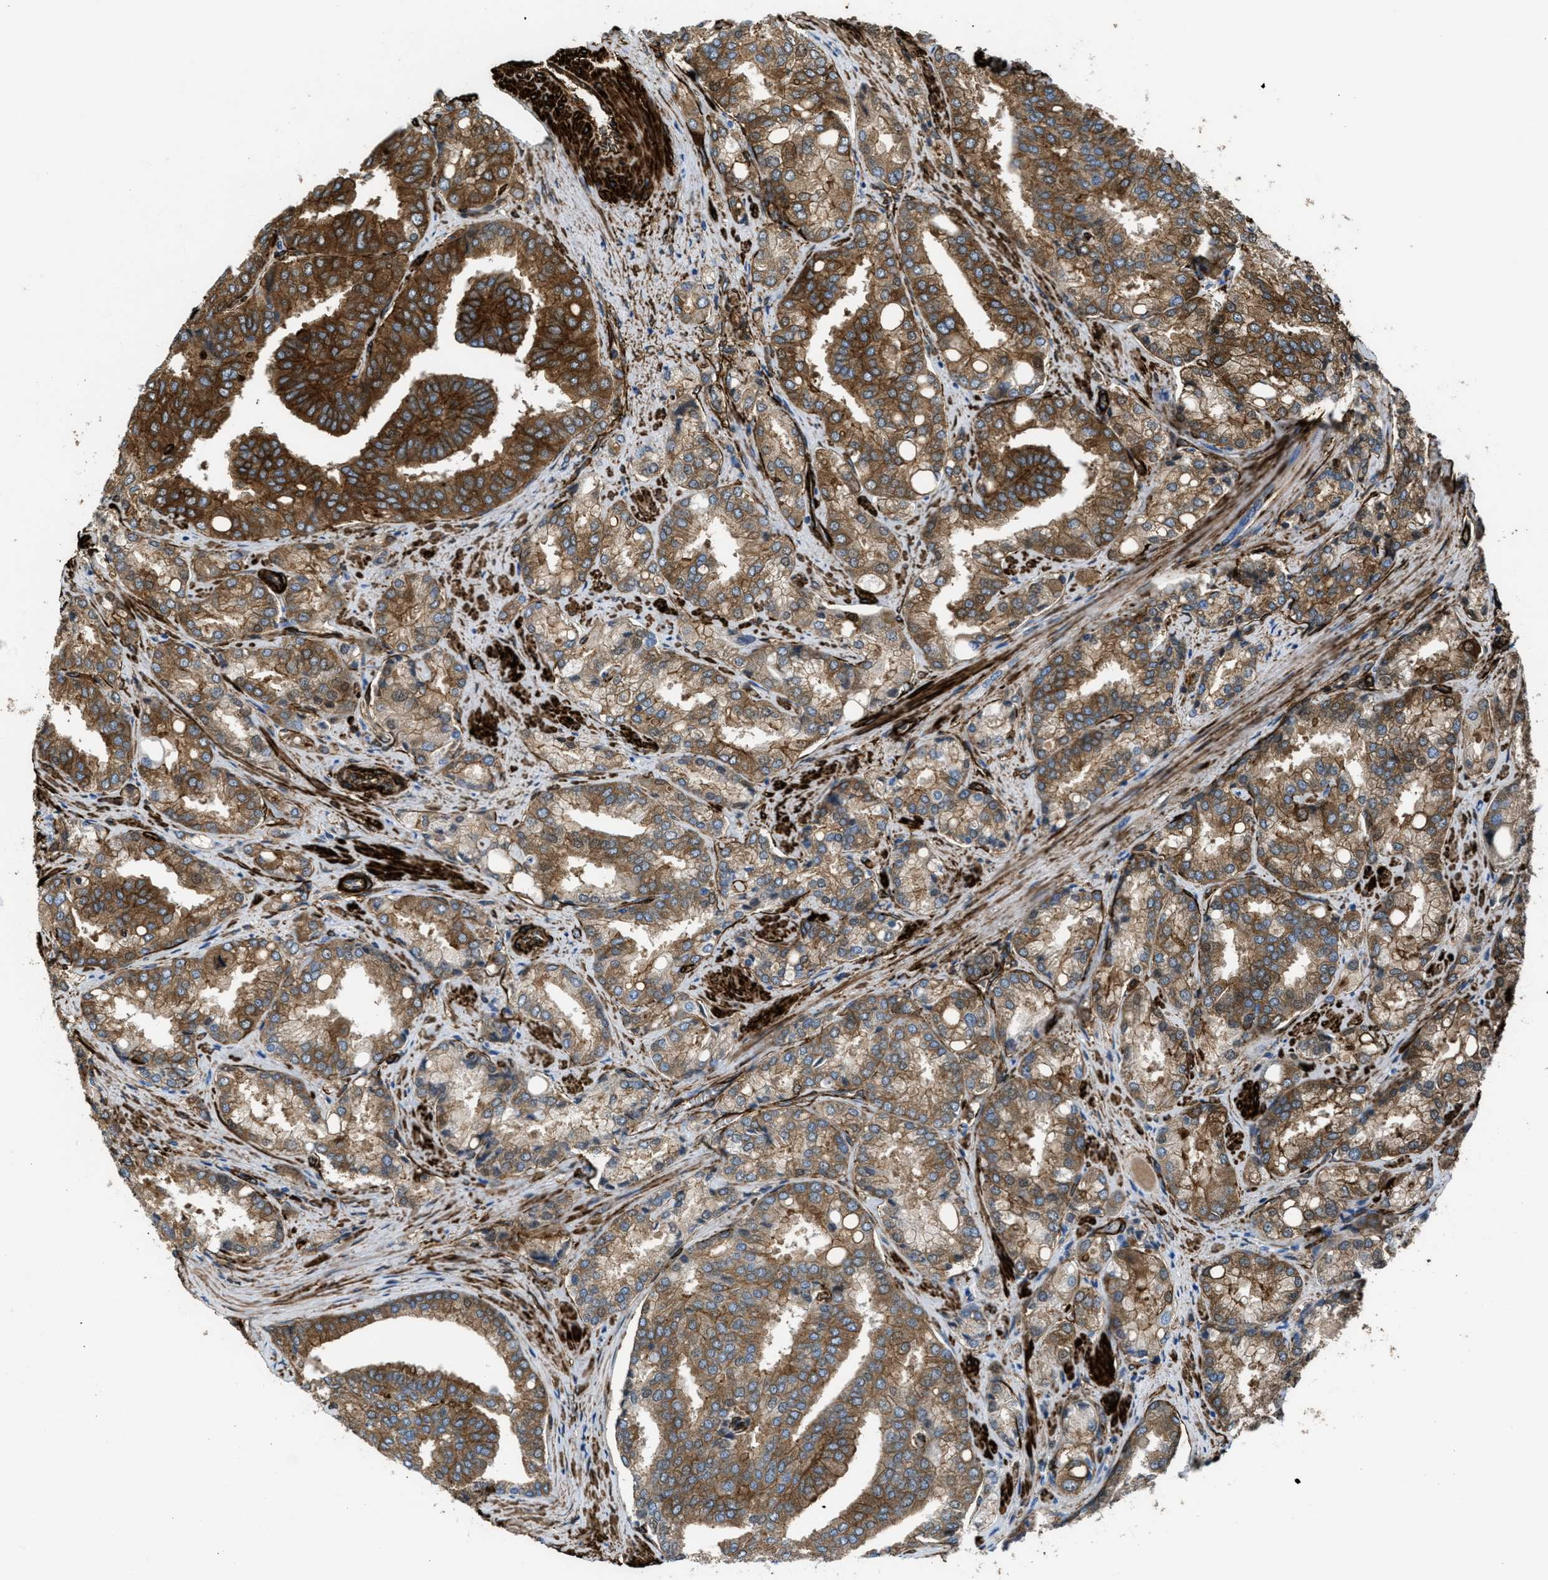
{"staining": {"intensity": "moderate", "quantity": ">75%", "location": "cytoplasmic/membranous"}, "tissue": "prostate cancer", "cell_type": "Tumor cells", "image_type": "cancer", "snomed": [{"axis": "morphology", "description": "Adenocarcinoma, High grade"}, {"axis": "topography", "description": "Prostate"}], "caption": "Prostate cancer stained with DAB immunohistochemistry displays medium levels of moderate cytoplasmic/membranous expression in about >75% of tumor cells.", "gene": "CALD1", "patient": {"sex": "male", "age": 50}}